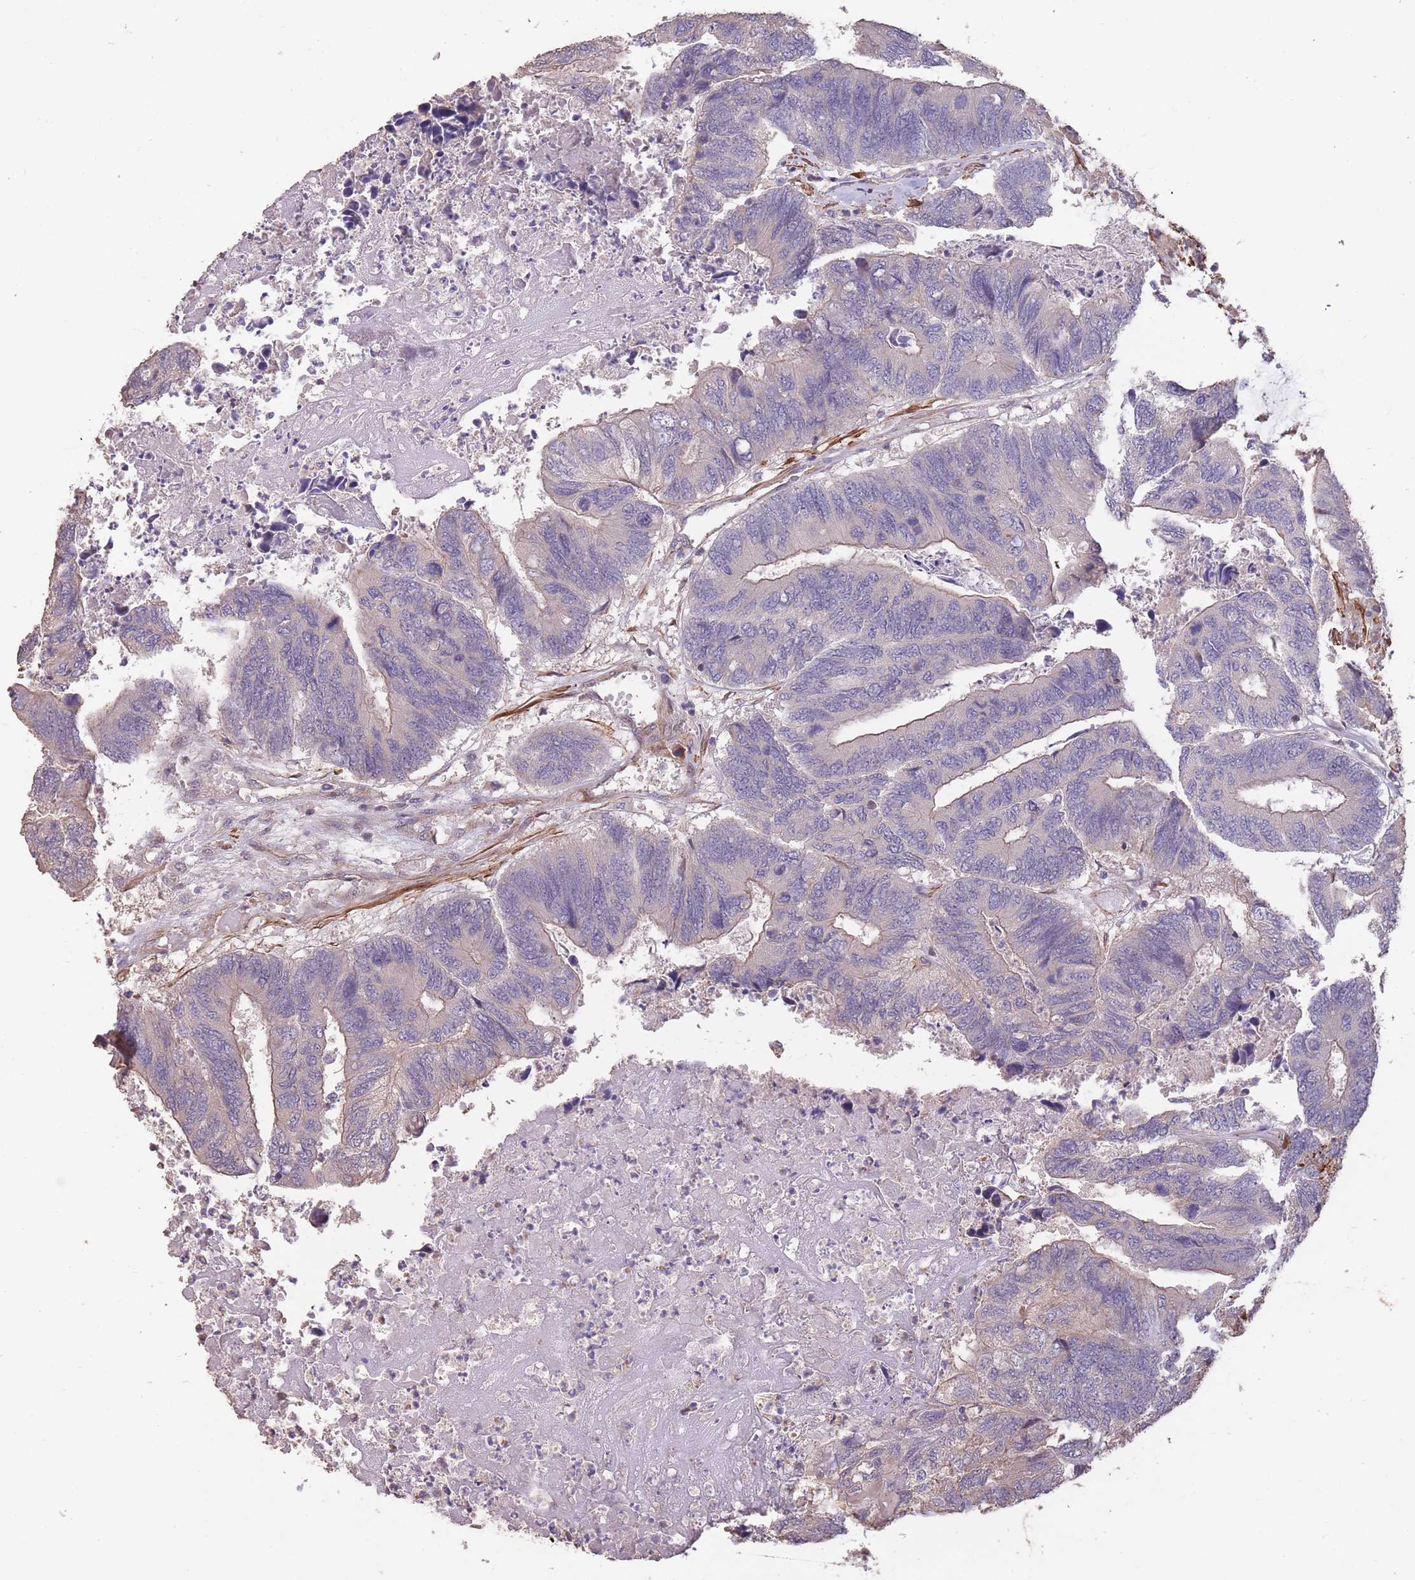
{"staining": {"intensity": "weak", "quantity": "25%-75%", "location": "cytoplasmic/membranous"}, "tissue": "colorectal cancer", "cell_type": "Tumor cells", "image_type": "cancer", "snomed": [{"axis": "morphology", "description": "Adenocarcinoma, NOS"}, {"axis": "topography", "description": "Colon"}], "caption": "Weak cytoplasmic/membranous protein positivity is appreciated in approximately 25%-75% of tumor cells in colorectal cancer.", "gene": "NLRC4", "patient": {"sex": "female", "age": 67}}